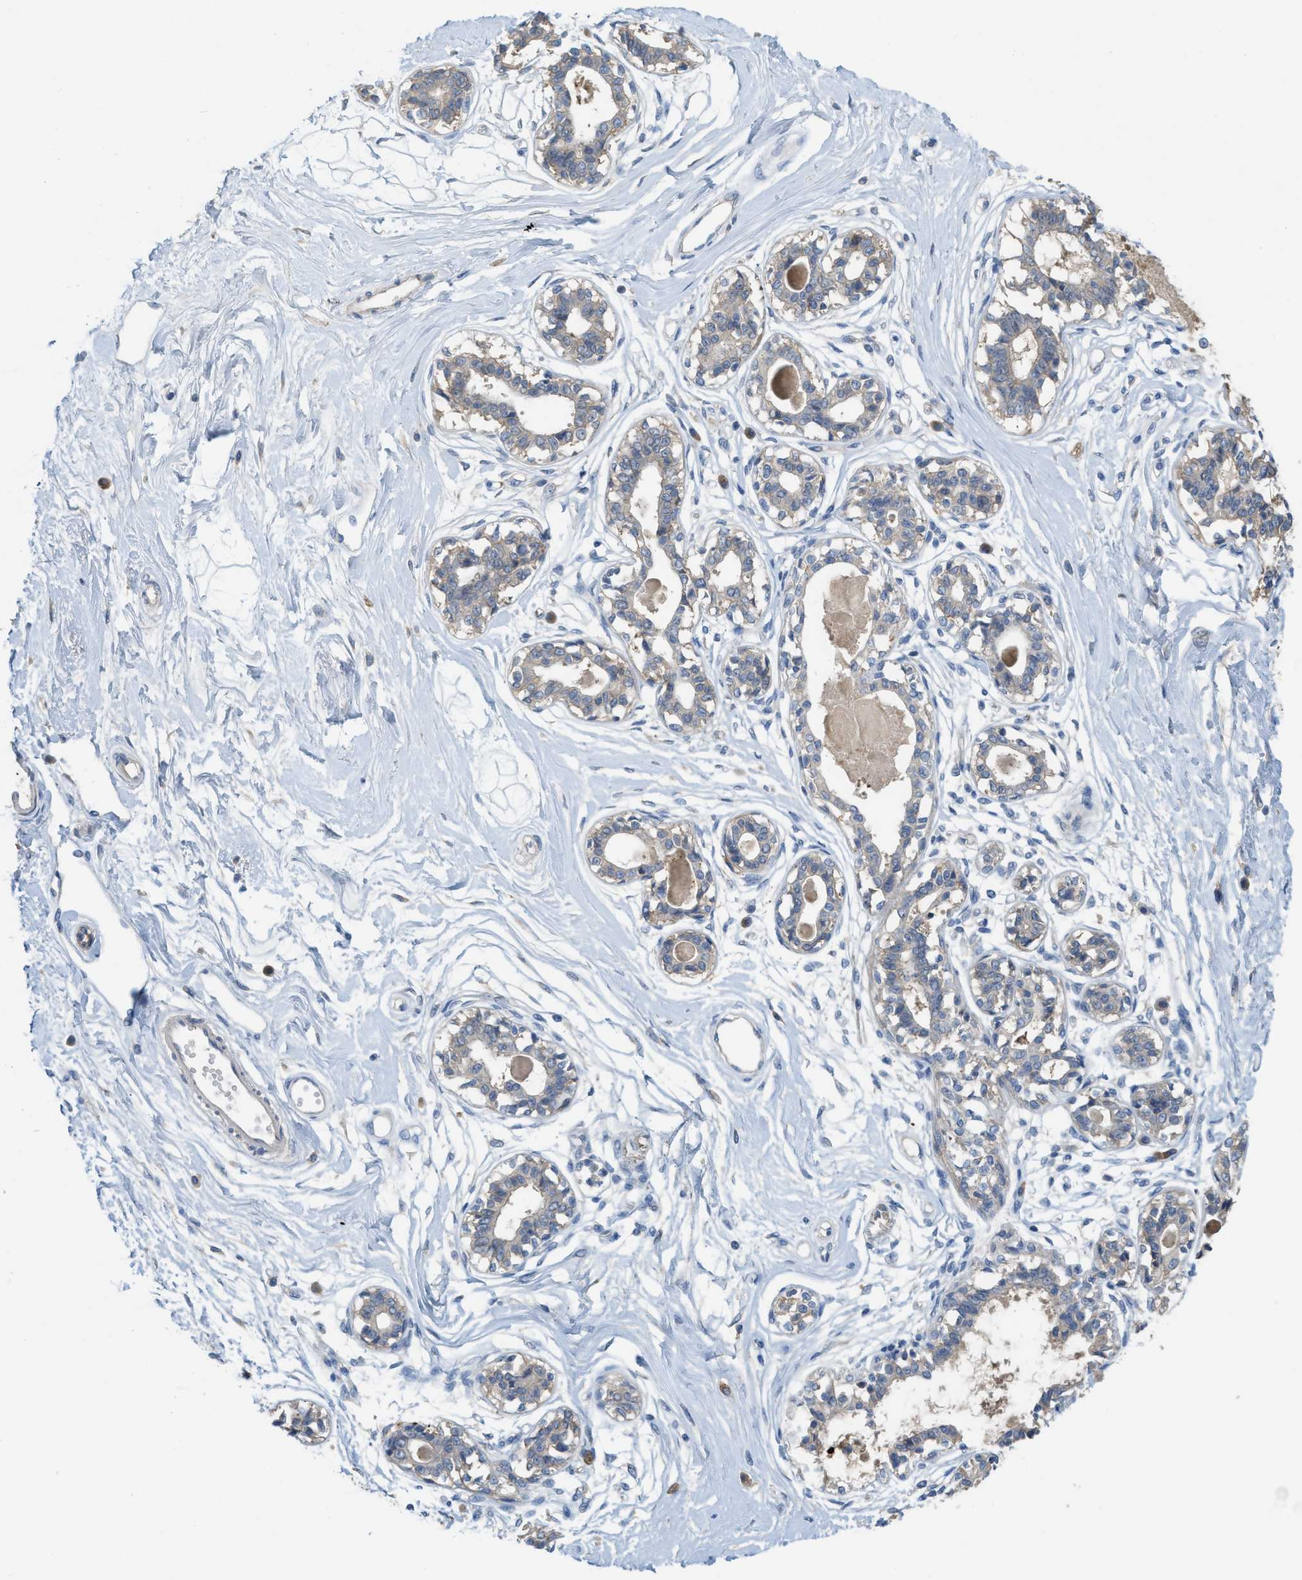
{"staining": {"intensity": "negative", "quantity": "none", "location": "none"}, "tissue": "breast", "cell_type": "Adipocytes", "image_type": "normal", "snomed": [{"axis": "morphology", "description": "Normal tissue, NOS"}, {"axis": "topography", "description": "Breast"}], "caption": "Adipocytes show no significant staining in benign breast.", "gene": "UBA5", "patient": {"sex": "female", "age": 45}}